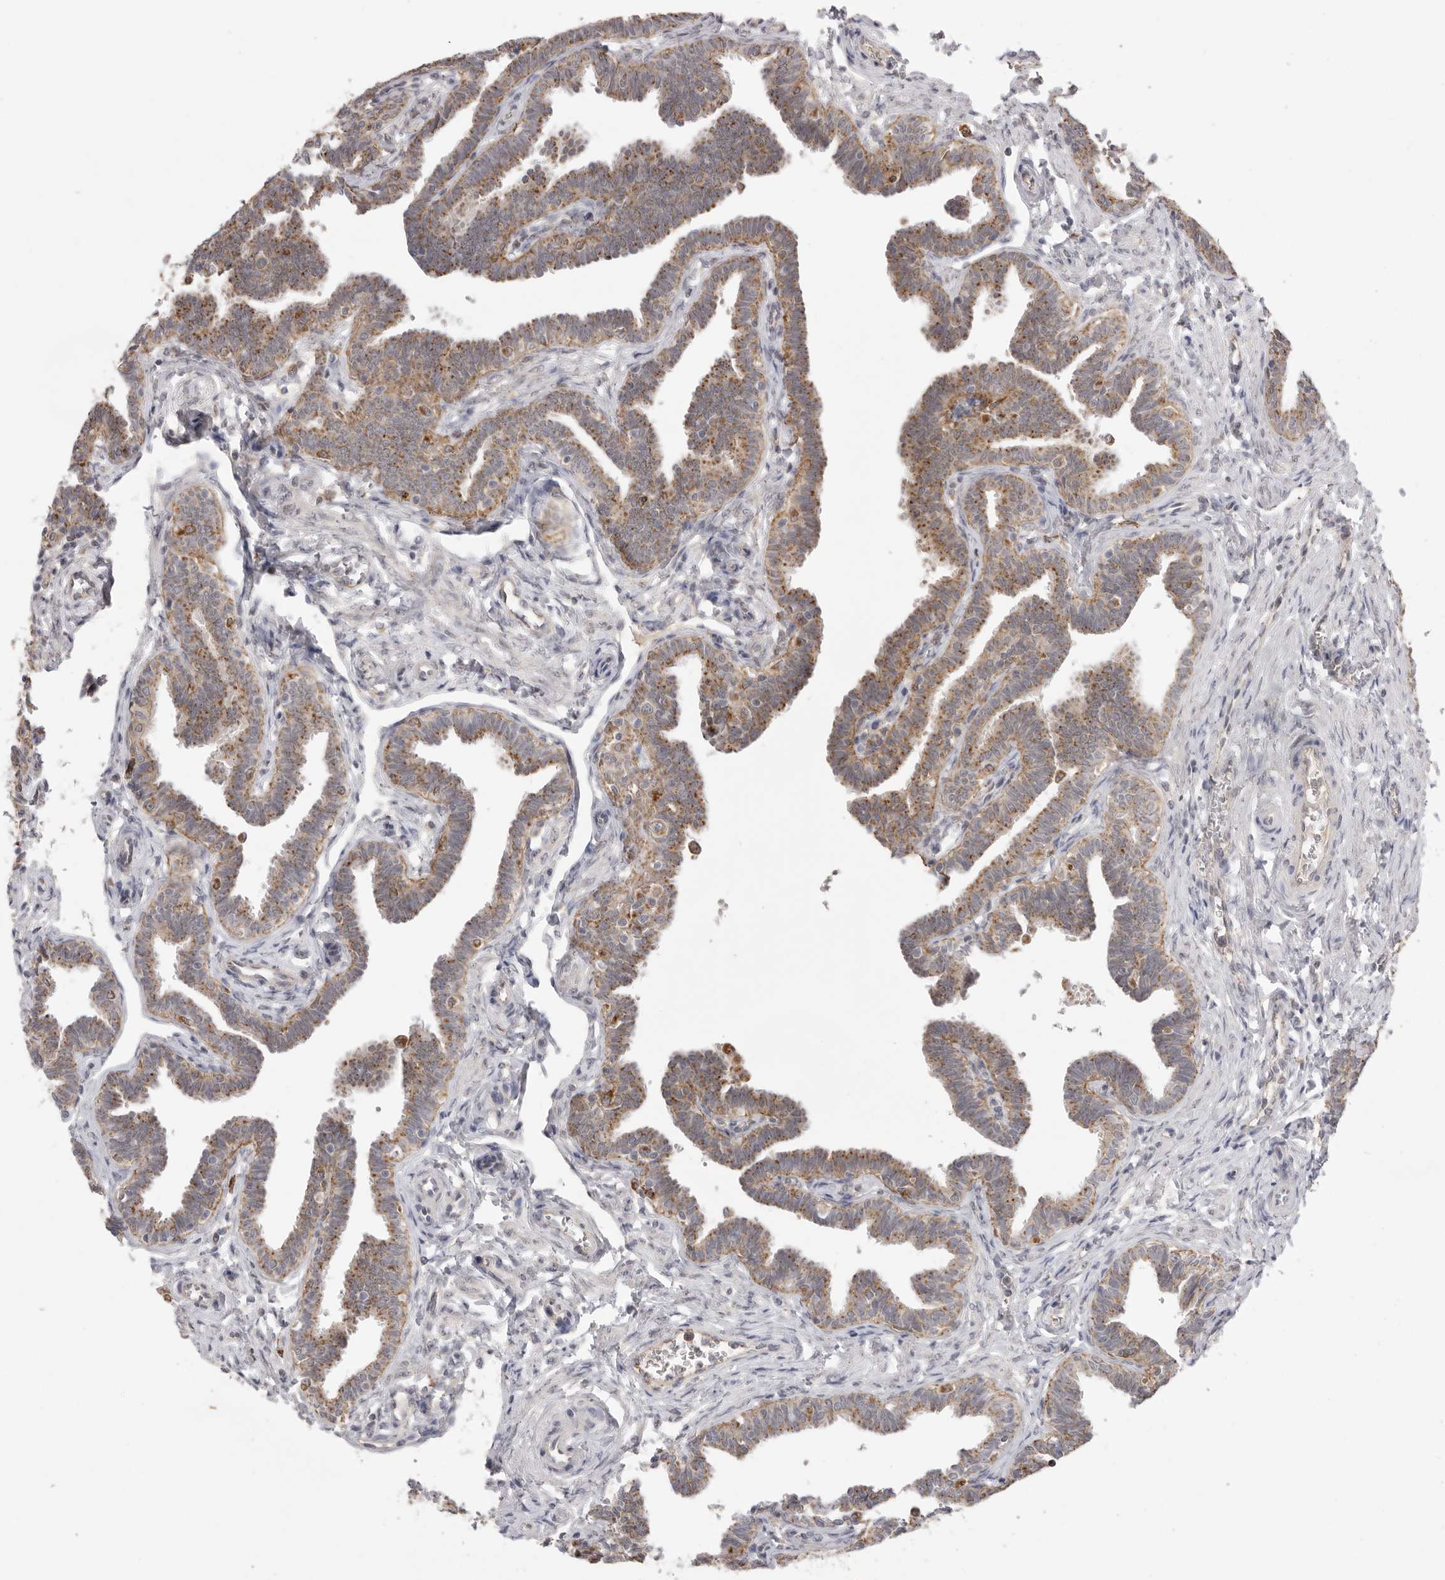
{"staining": {"intensity": "moderate", "quantity": ">75%", "location": "cytoplasmic/membranous"}, "tissue": "fallopian tube", "cell_type": "Glandular cells", "image_type": "normal", "snomed": [{"axis": "morphology", "description": "Normal tissue, NOS"}, {"axis": "topography", "description": "Fallopian tube"}, {"axis": "topography", "description": "Ovary"}], "caption": "Immunohistochemistry (IHC) micrograph of benign fallopian tube: human fallopian tube stained using IHC reveals medium levels of moderate protein expression localized specifically in the cytoplasmic/membranous of glandular cells, appearing as a cytoplasmic/membranous brown color.", "gene": "TLR3", "patient": {"sex": "female", "age": 23}}